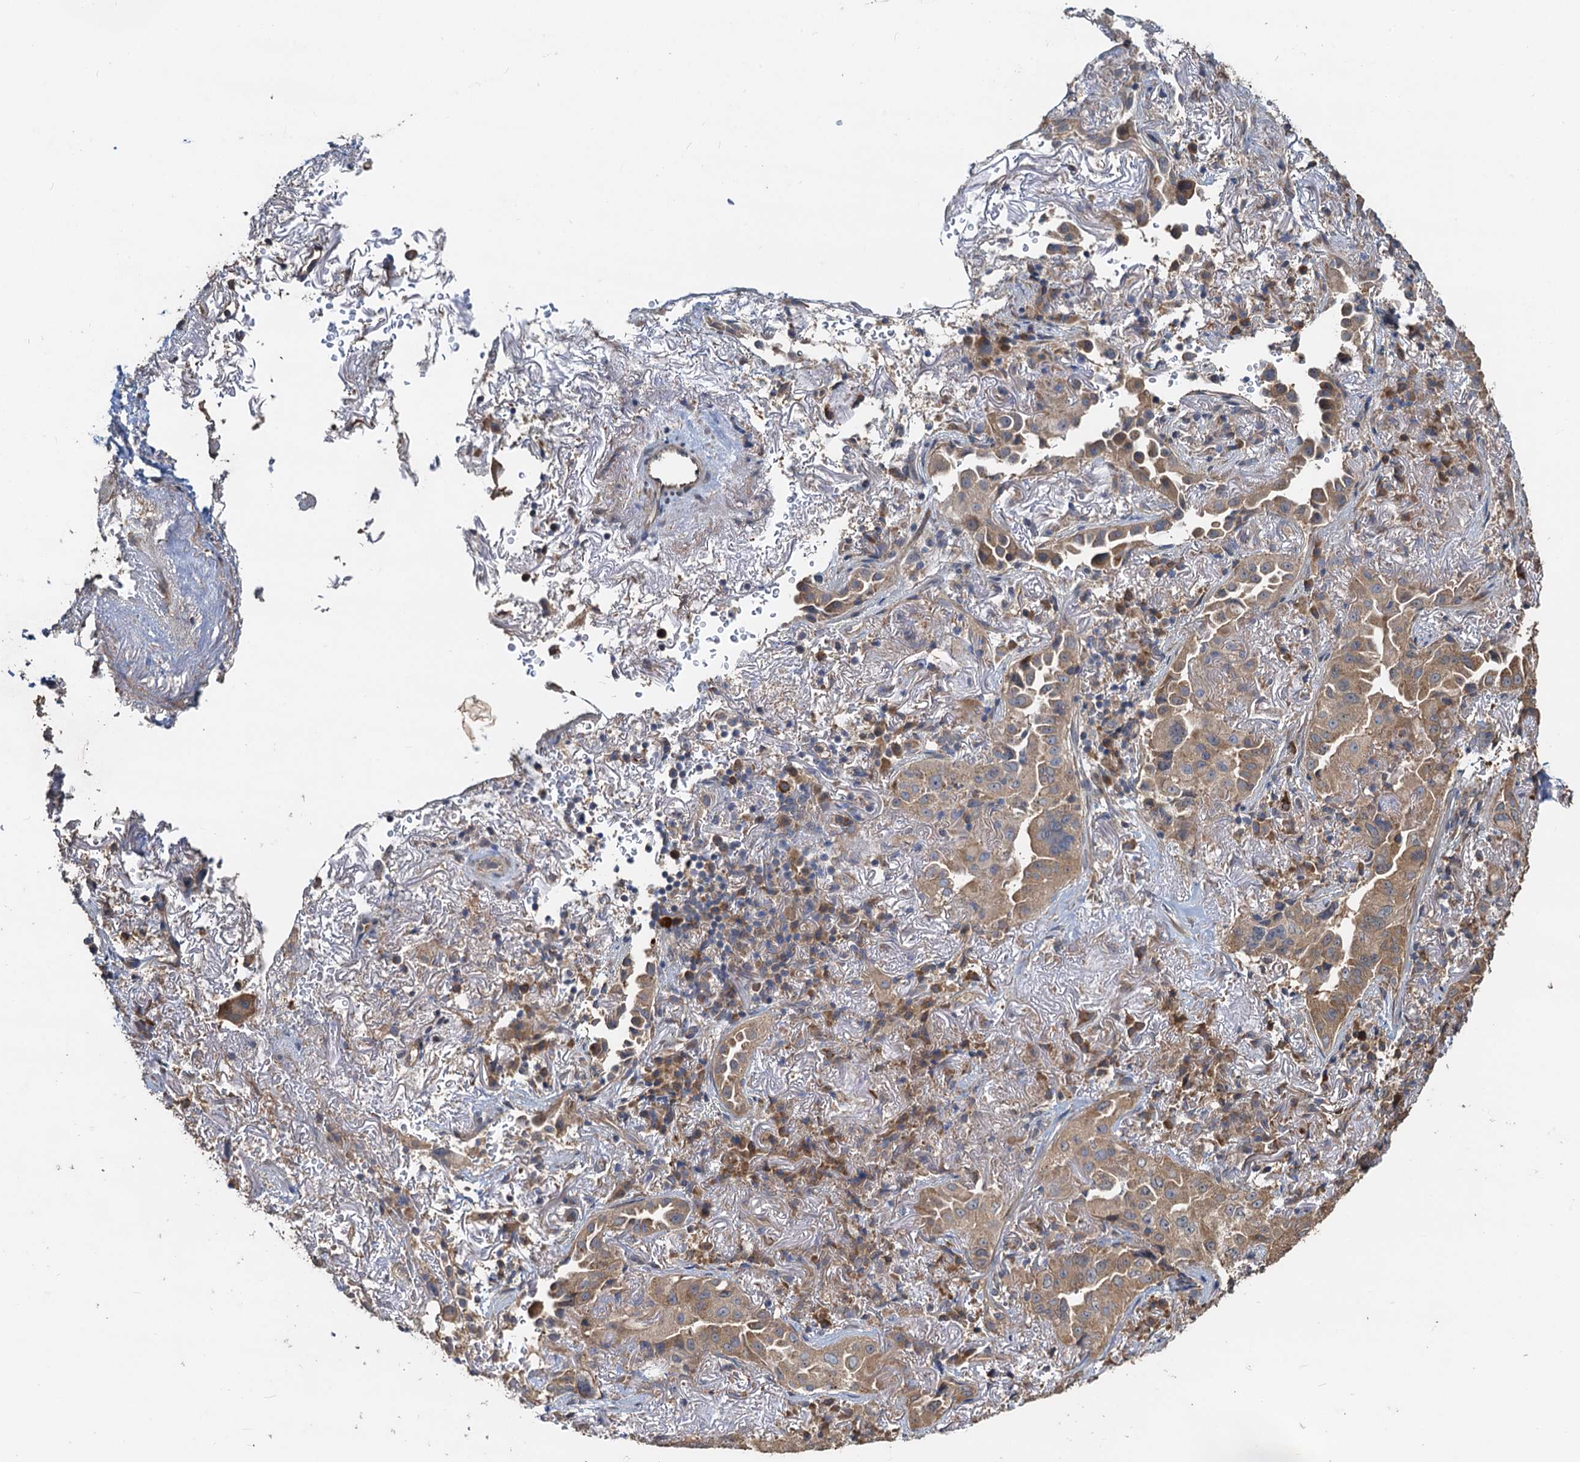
{"staining": {"intensity": "weak", "quantity": ">75%", "location": "cytoplasmic/membranous"}, "tissue": "lung cancer", "cell_type": "Tumor cells", "image_type": "cancer", "snomed": [{"axis": "morphology", "description": "Adenocarcinoma, NOS"}, {"axis": "topography", "description": "Lung"}], "caption": "Immunohistochemistry (DAB) staining of human lung adenocarcinoma reveals weak cytoplasmic/membranous protein staining in about >75% of tumor cells.", "gene": "HYI", "patient": {"sex": "female", "age": 69}}